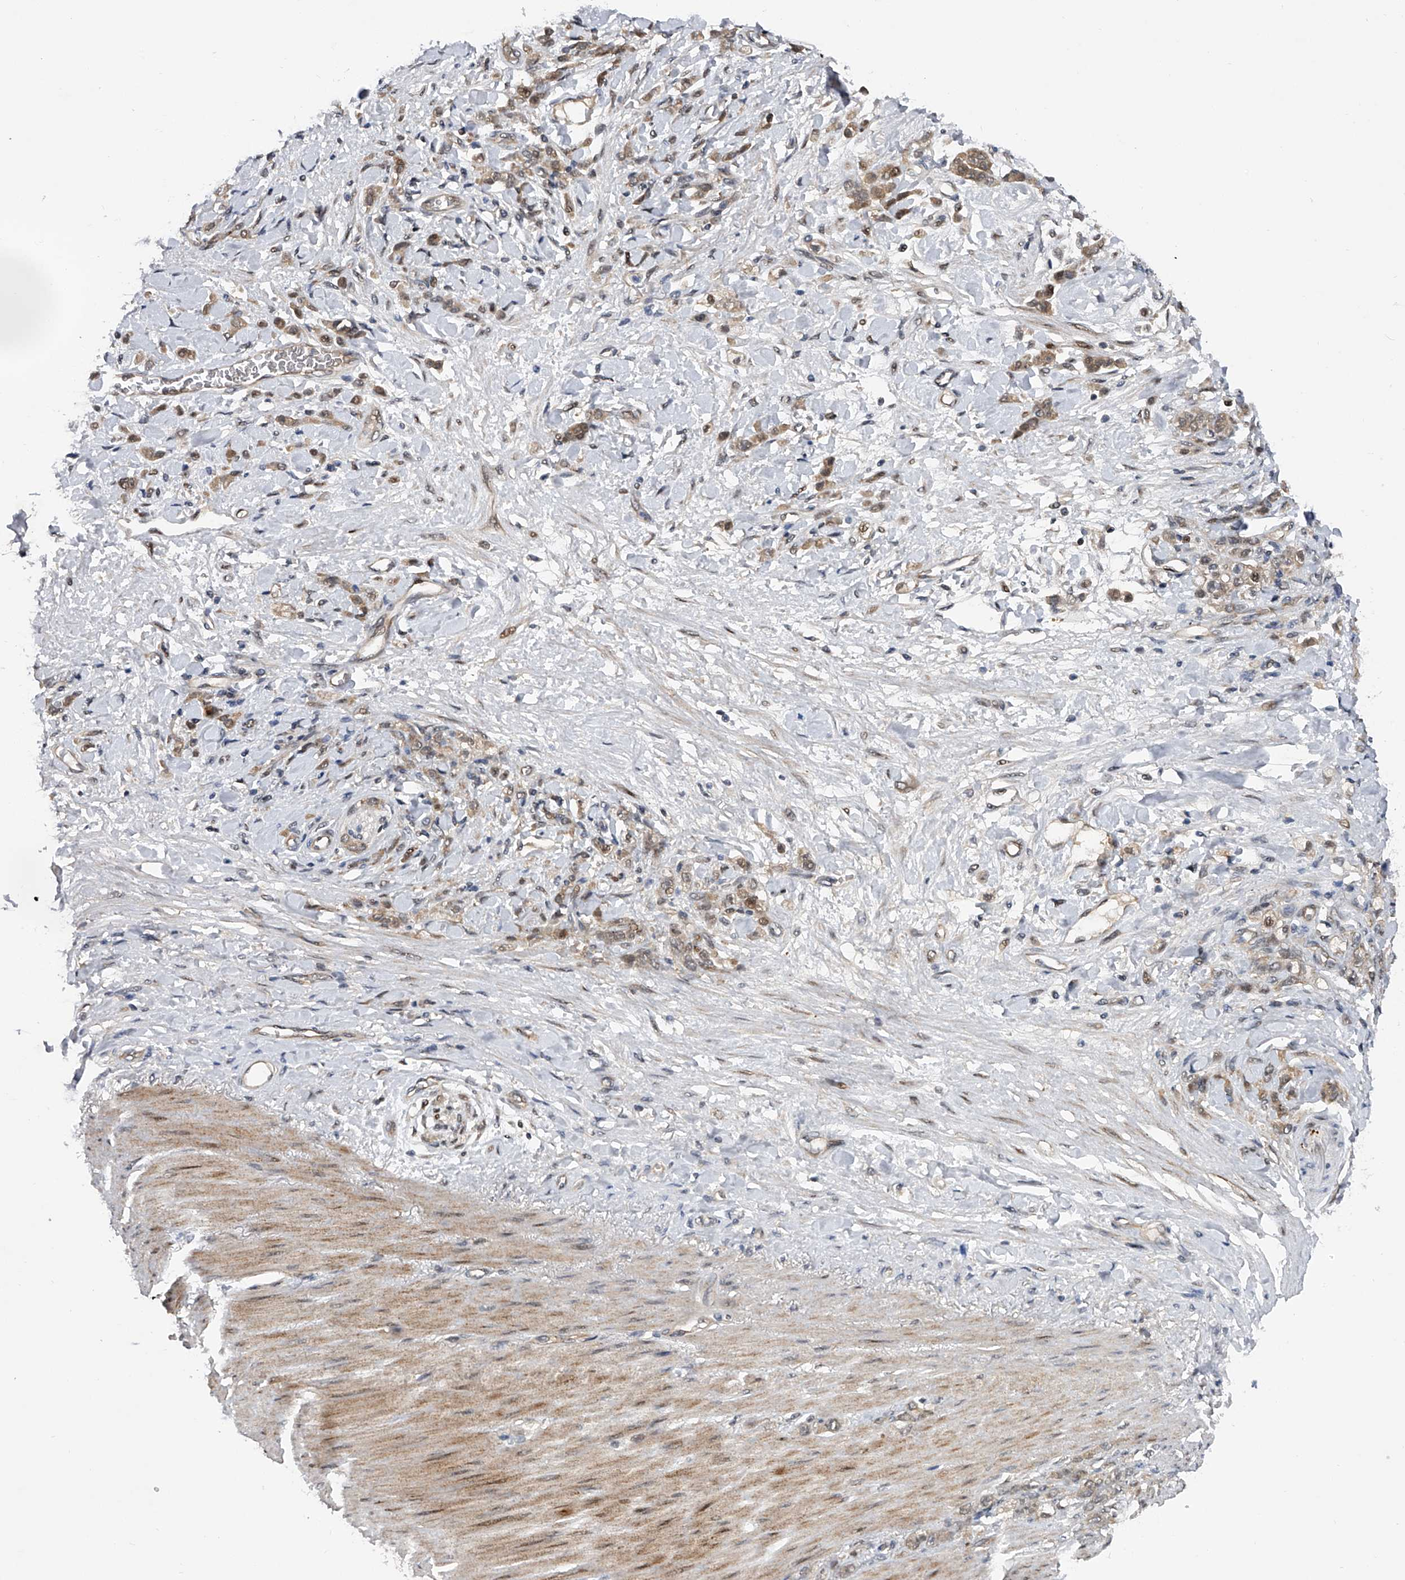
{"staining": {"intensity": "weak", "quantity": "<25%", "location": "cytoplasmic/membranous"}, "tissue": "stomach cancer", "cell_type": "Tumor cells", "image_type": "cancer", "snomed": [{"axis": "morphology", "description": "Normal tissue, NOS"}, {"axis": "morphology", "description": "Adenocarcinoma, NOS"}, {"axis": "topography", "description": "Stomach"}], "caption": "Tumor cells are negative for brown protein staining in stomach cancer.", "gene": "RWDD2A", "patient": {"sex": "male", "age": 82}}